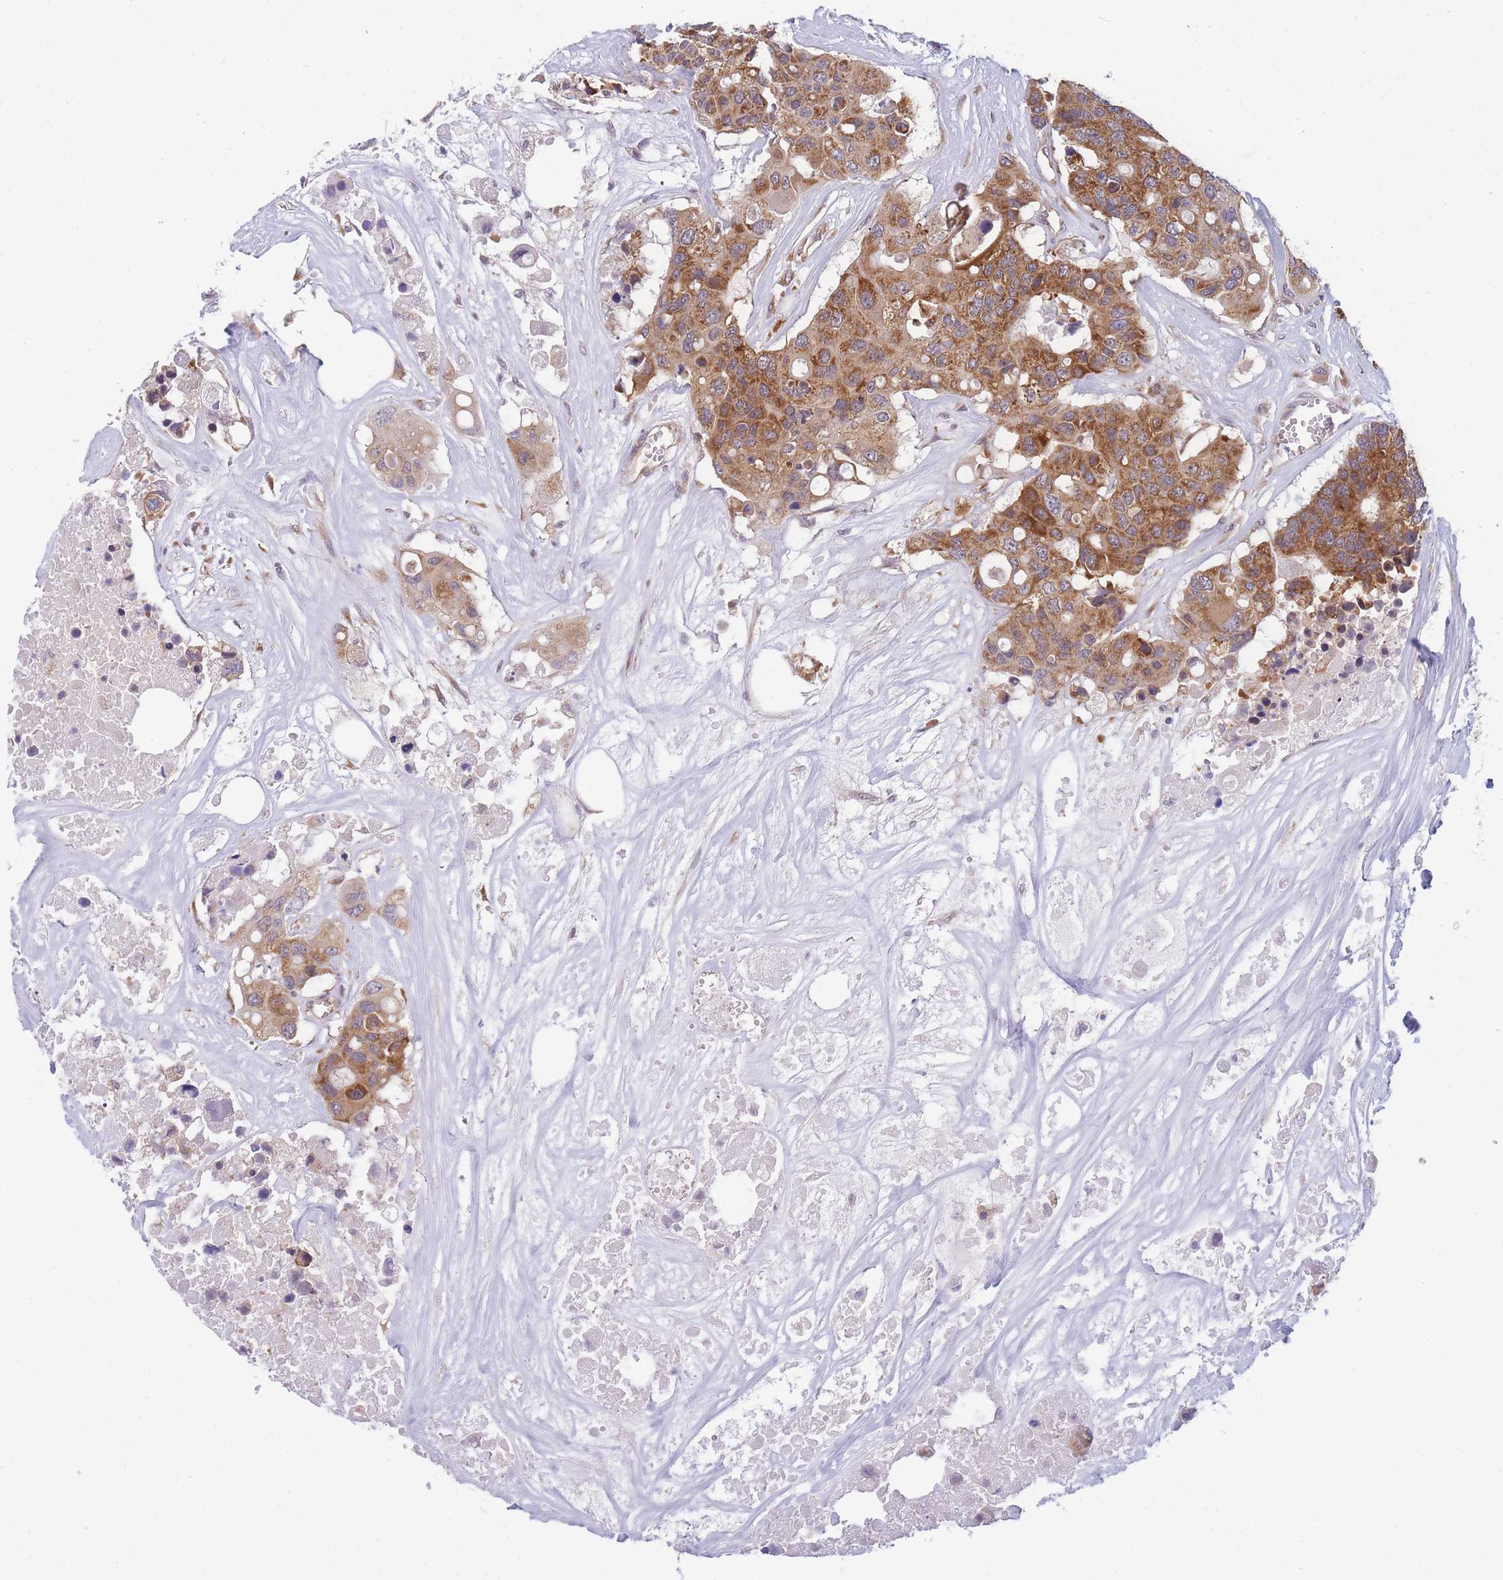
{"staining": {"intensity": "moderate", "quantity": ">75%", "location": "cytoplasmic/membranous"}, "tissue": "colorectal cancer", "cell_type": "Tumor cells", "image_type": "cancer", "snomed": [{"axis": "morphology", "description": "Adenocarcinoma, NOS"}, {"axis": "topography", "description": "Colon"}], "caption": "Colorectal cancer (adenocarcinoma) tissue displays moderate cytoplasmic/membranous positivity in approximately >75% of tumor cells", "gene": "MRPL23", "patient": {"sex": "male", "age": 77}}